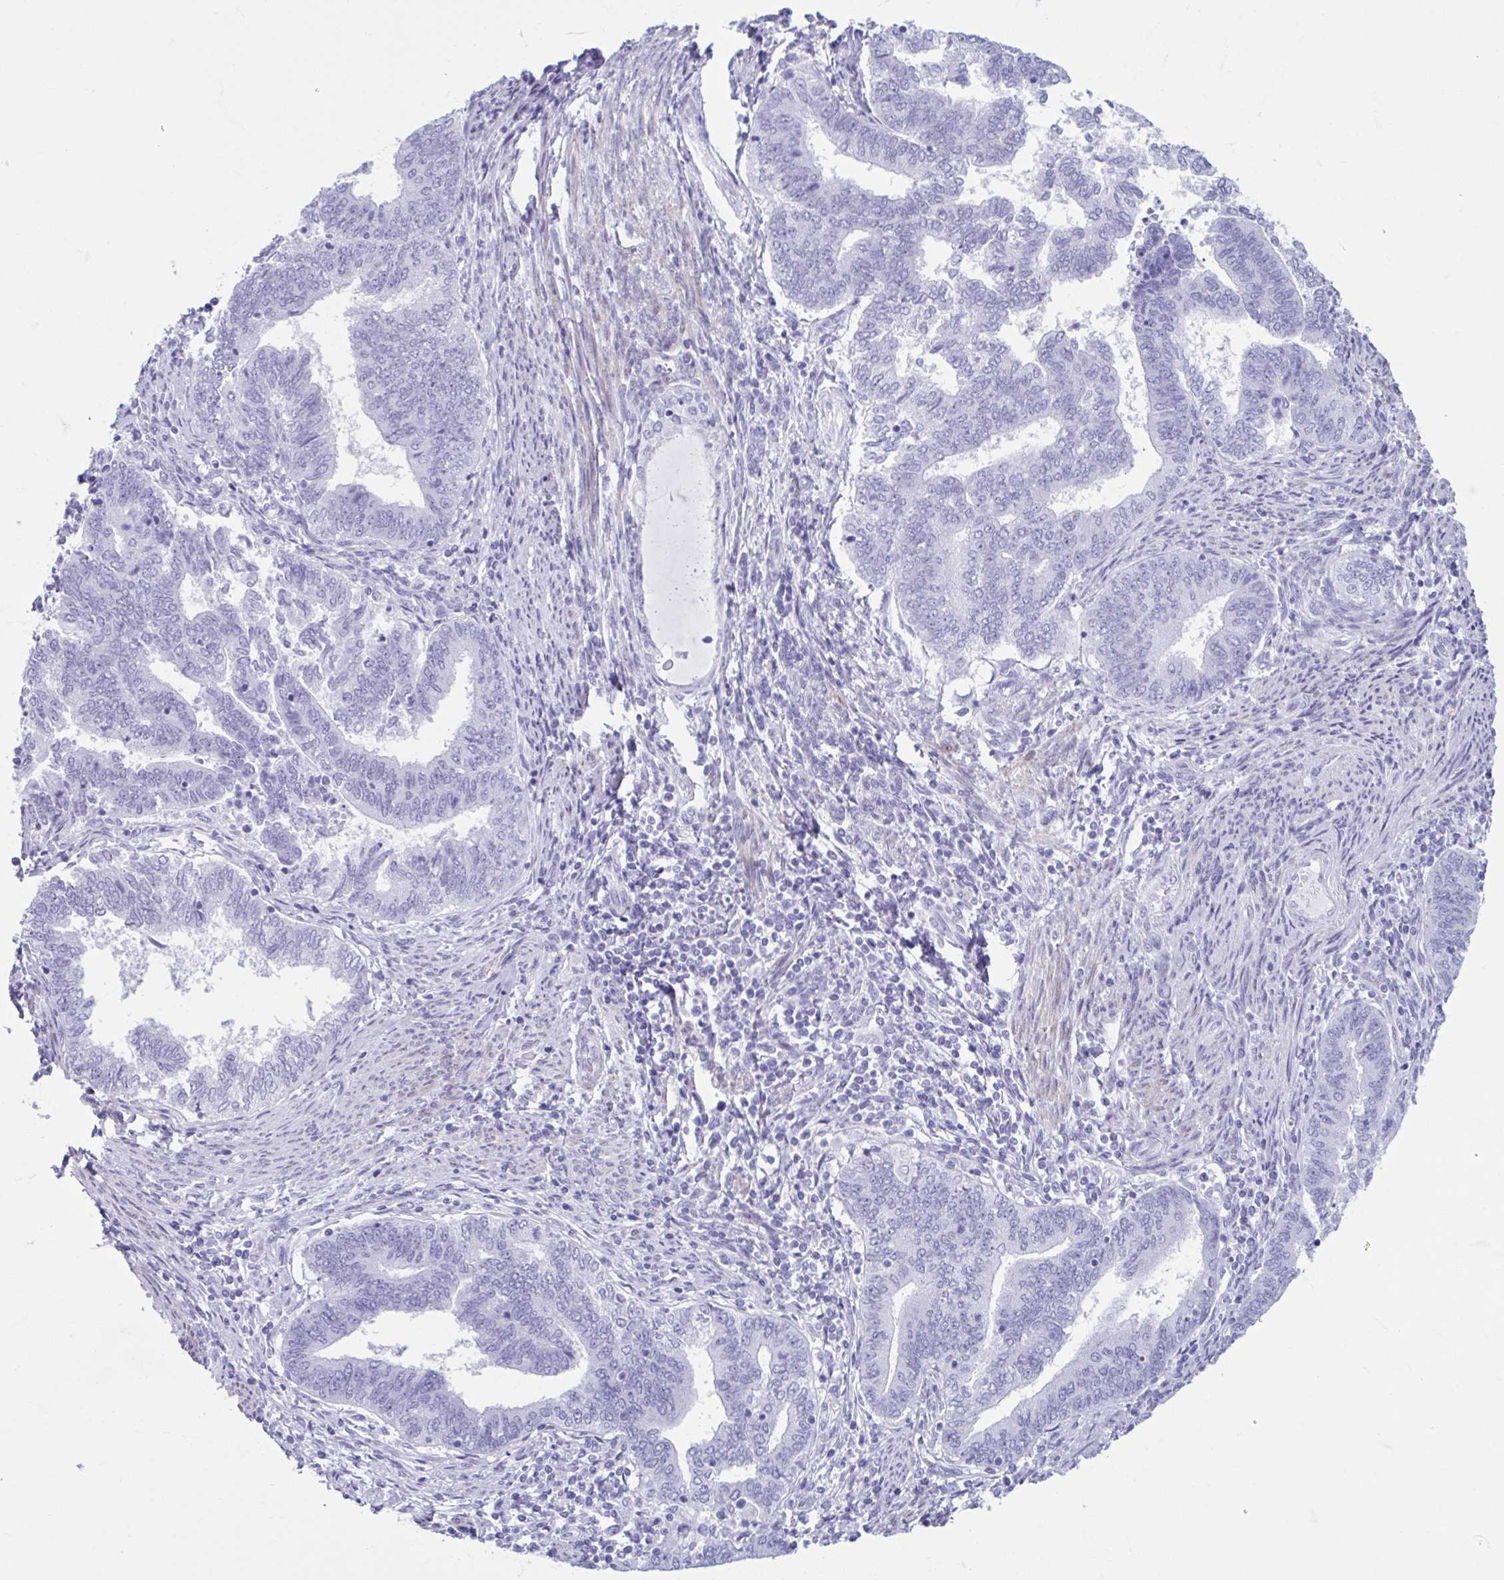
{"staining": {"intensity": "negative", "quantity": "none", "location": "none"}, "tissue": "endometrial cancer", "cell_type": "Tumor cells", "image_type": "cancer", "snomed": [{"axis": "morphology", "description": "Adenocarcinoma, NOS"}, {"axis": "topography", "description": "Endometrium"}], "caption": "Endometrial cancer (adenocarcinoma) was stained to show a protein in brown. There is no significant expression in tumor cells.", "gene": "TCEAL3", "patient": {"sex": "female", "age": 65}}